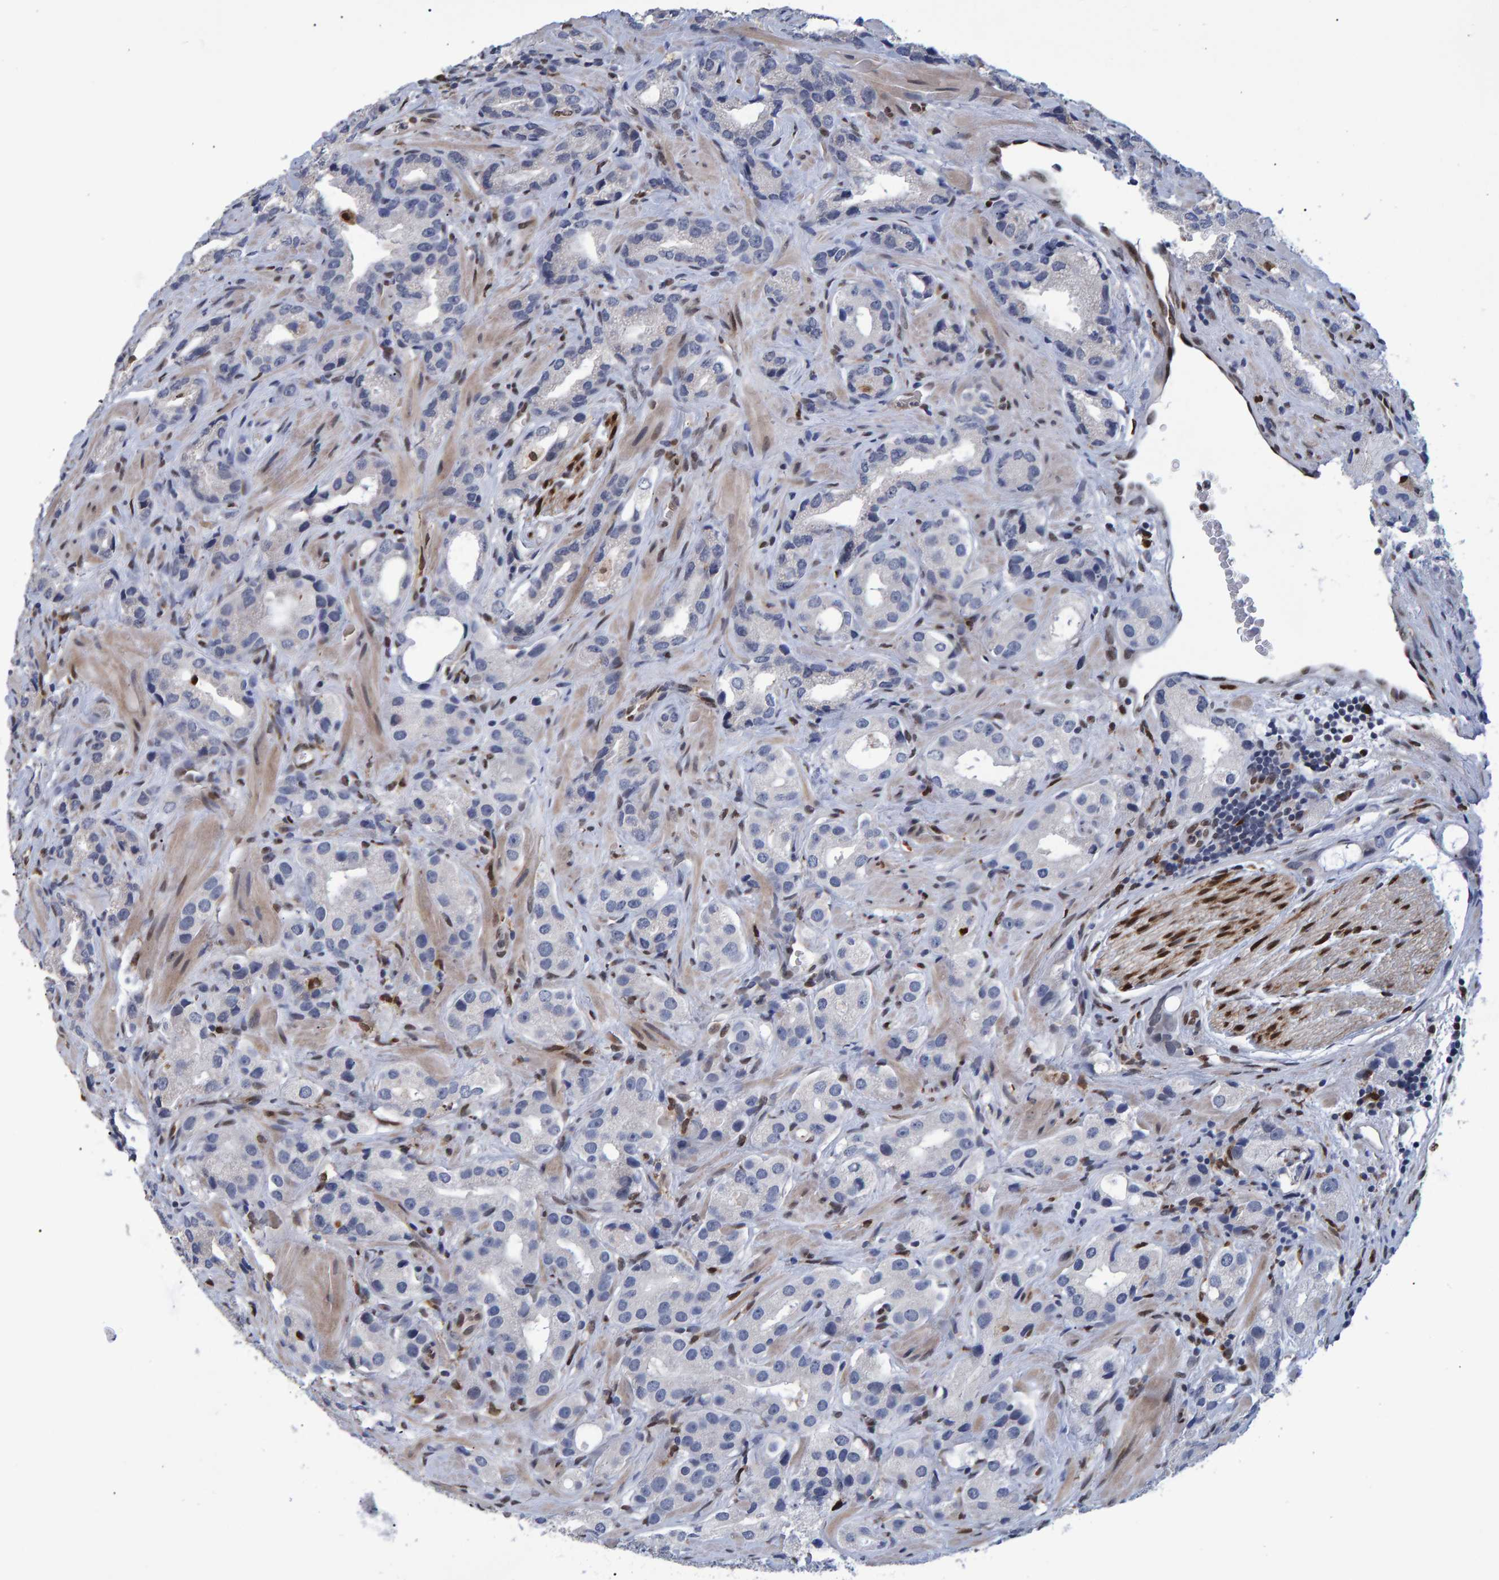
{"staining": {"intensity": "negative", "quantity": "none", "location": "none"}, "tissue": "prostate cancer", "cell_type": "Tumor cells", "image_type": "cancer", "snomed": [{"axis": "morphology", "description": "Adenocarcinoma, High grade"}, {"axis": "topography", "description": "Prostate"}], "caption": "Immunohistochemistry photomicrograph of prostate cancer stained for a protein (brown), which shows no positivity in tumor cells. Brightfield microscopy of immunohistochemistry stained with DAB (brown) and hematoxylin (blue), captured at high magnification.", "gene": "QKI", "patient": {"sex": "male", "age": 63}}